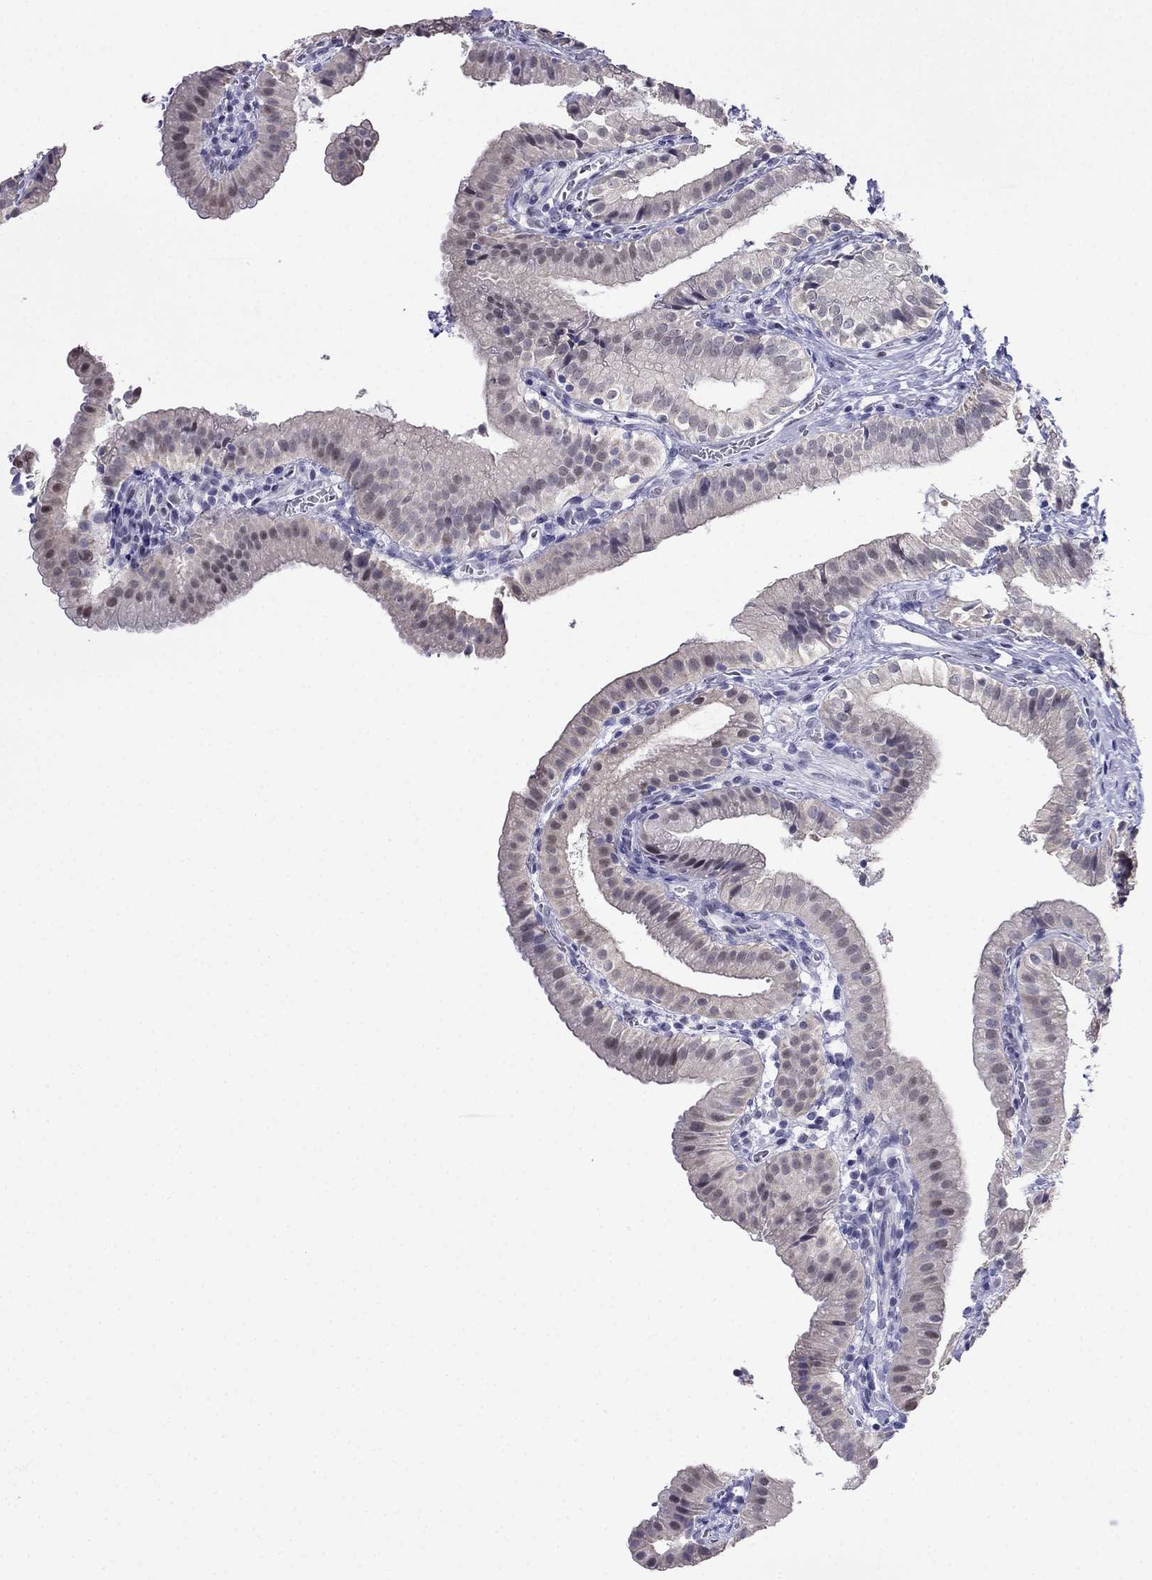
{"staining": {"intensity": "weak", "quantity": "<25%", "location": "nuclear"}, "tissue": "gallbladder", "cell_type": "Glandular cells", "image_type": "normal", "snomed": [{"axis": "morphology", "description": "Normal tissue, NOS"}, {"axis": "topography", "description": "Gallbladder"}], "caption": "Glandular cells are negative for protein expression in benign human gallbladder. The staining was performed using DAB to visualize the protein expression in brown, while the nuclei were stained in blue with hematoxylin (Magnification: 20x).", "gene": "PPM1G", "patient": {"sex": "female", "age": 47}}